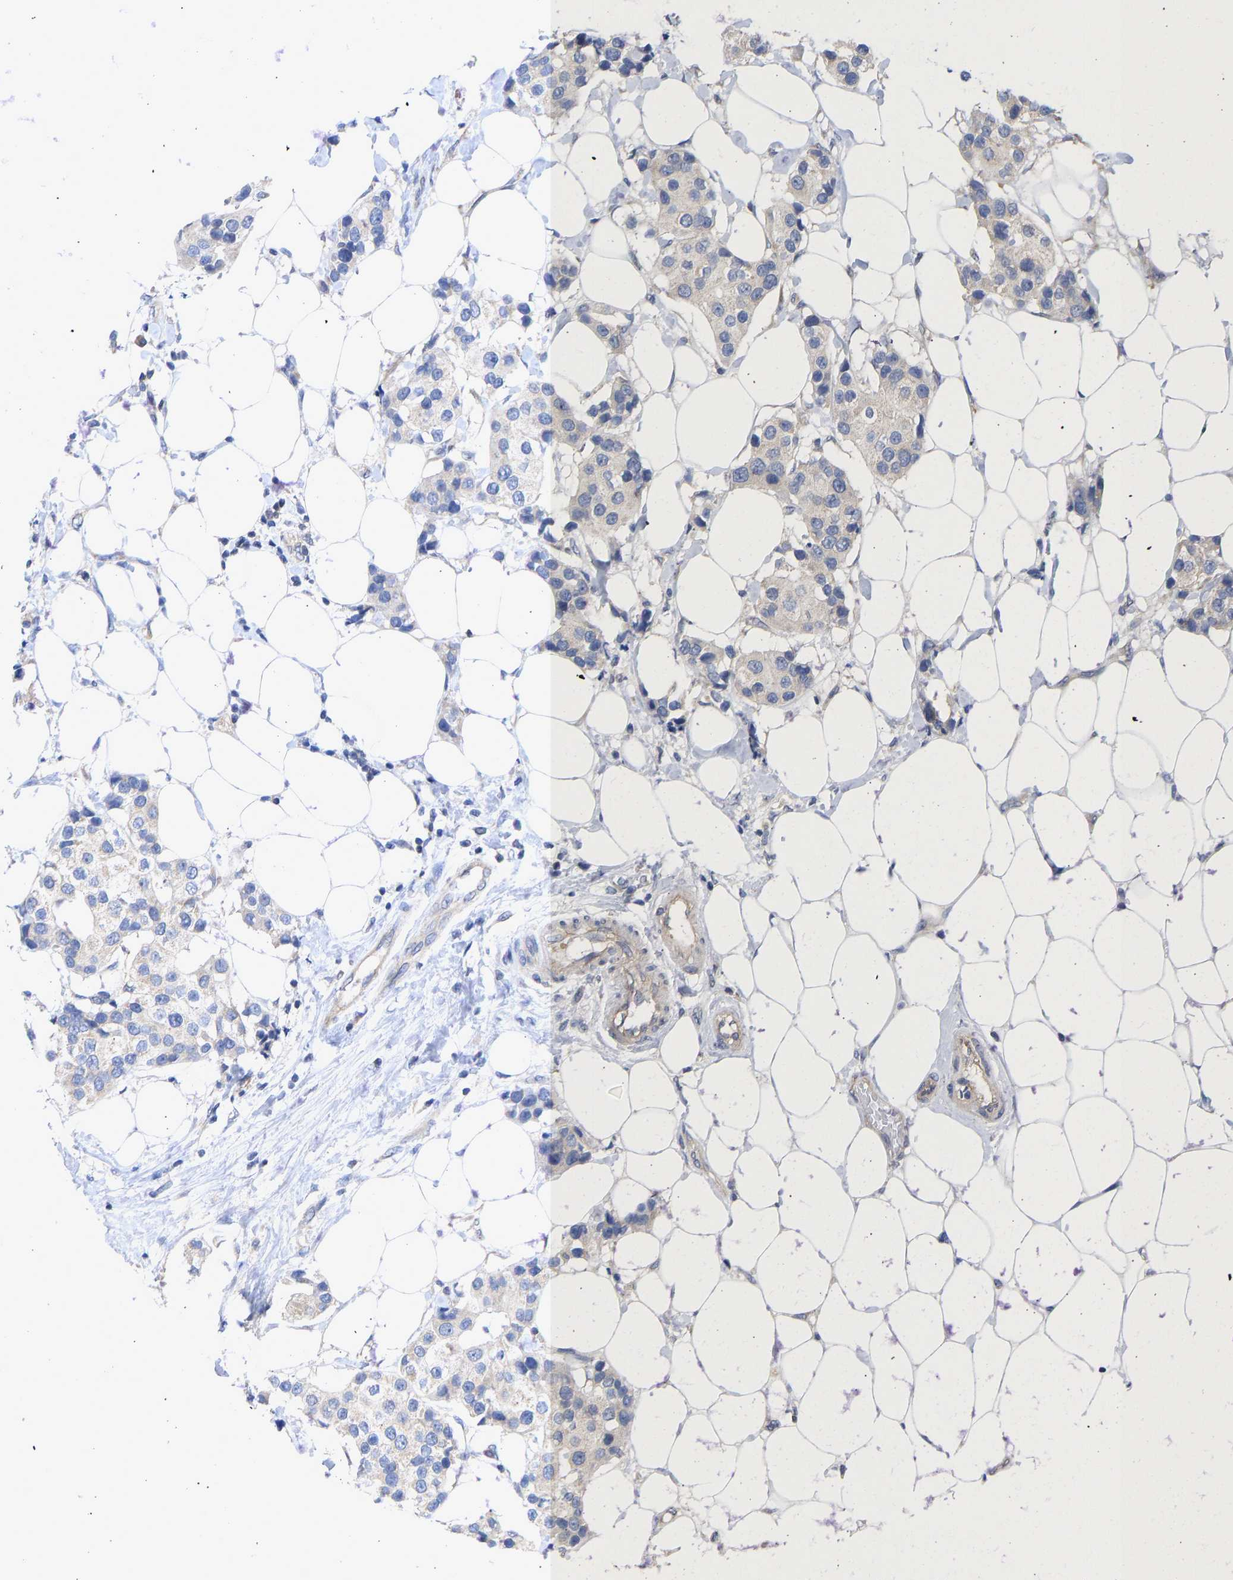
{"staining": {"intensity": "negative", "quantity": "none", "location": "none"}, "tissue": "breast cancer", "cell_type": "Tumor cells", "image_type": "cancer", "snomed": [{"axis": "morphology", "description": "Normal tissue, NOS"}, {"axis": "morphology", "description": "Duct carcinoma"}, {"axis": "topography", "description": "Breast"}], "caption": "High magnification brightfield microscopy of breast invasive ductal carcinoma stained with DAB (3,3'-diaminobenzidine) (brown) and counterstained with hematoxylin (blue): tumor cells show no significant staining.", "gene": "MAP2K3", "patient": {"sex": "female", "age": 39}}